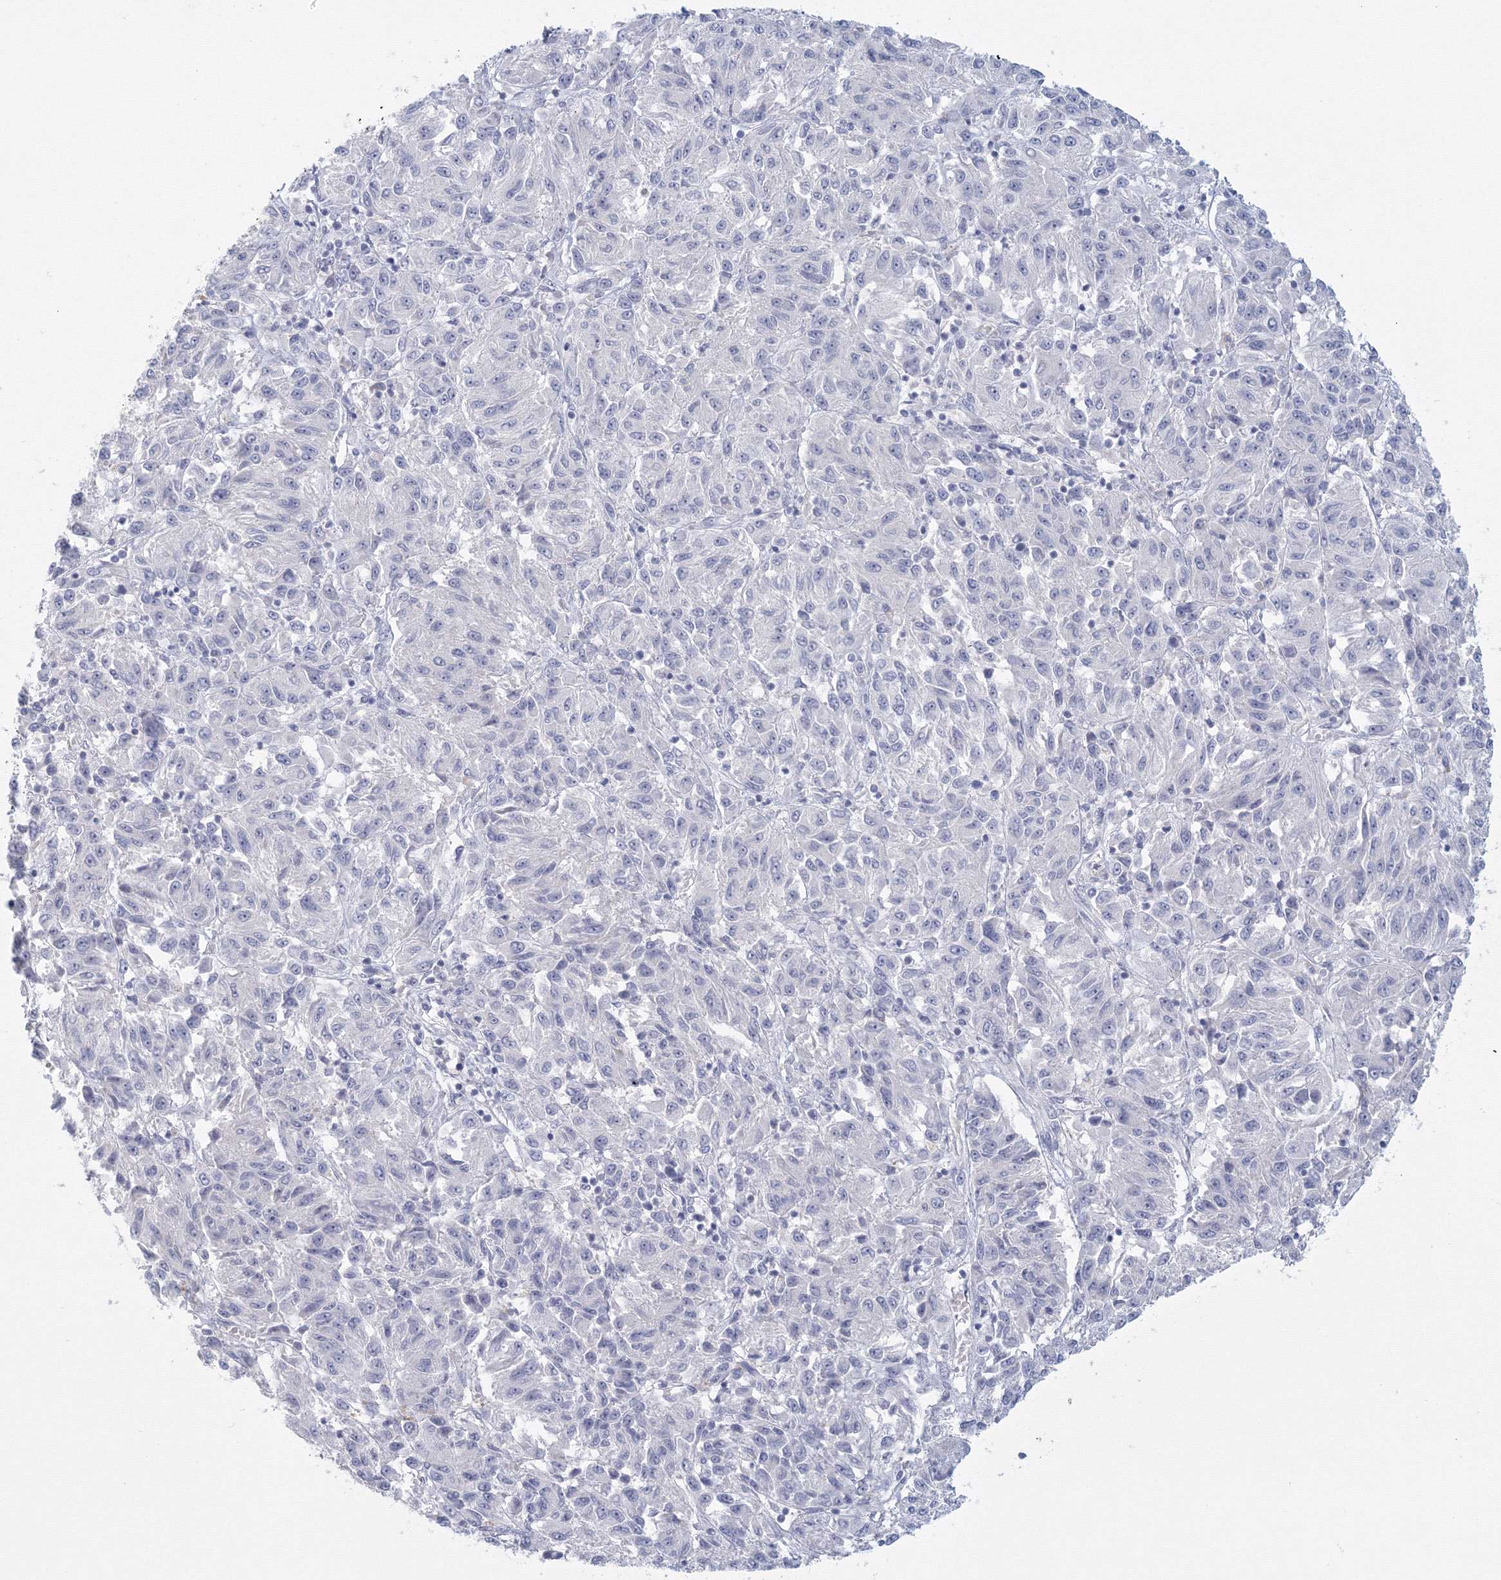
{"staining": {"intensity": "negative", "quantity": "none", "location": "none"}, "tissue": "melanoma", "cell_type": "Tumor cells", "image_type": "cancer", "snomed": [{"axis": "morphology", "description": "Malignant melanoma, Metastatic site"}, {"axis": "topography", "description": "Lung"}], "caption": "Micrograph shows no significant protein positivity in tumor cells of melanoma. (Immunohistochemistry (ihc), brightfield microscopy, high magnification).", "gene": "TACC2", "patient": {"sex": "male", "age": 64}}